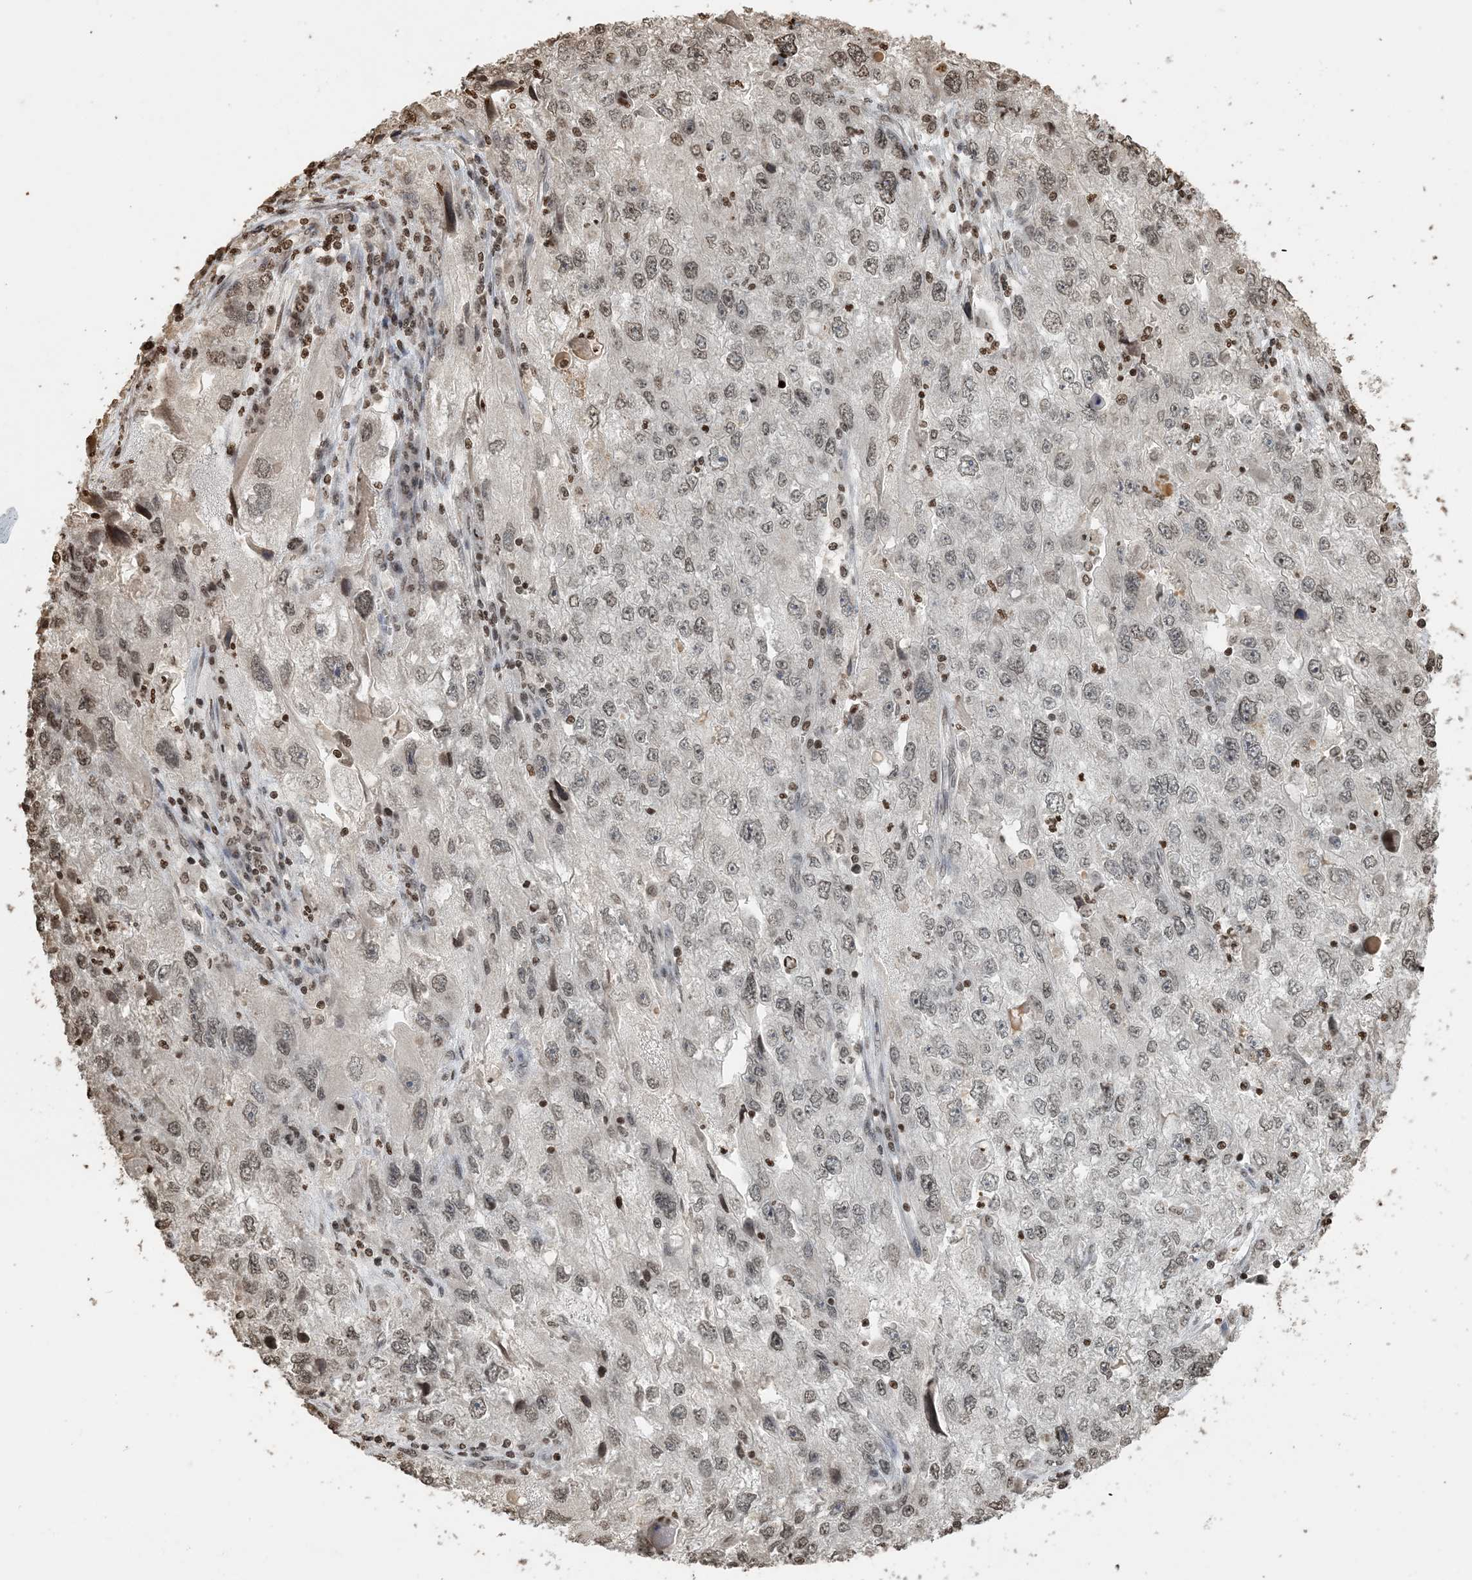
{"staining": {"intensity": "negative", "quantity": "none", "location": "none"}, "tissue": "endometrial cancer", "cell_type": "Tumor cells", "image_type": "cancer", "snomed": [{"axis": "morphology", "description": "Adenocarcinoma, NOS"}, {"axis": "topography", "description": "Endometrium"}], "caption": "IHC photomicrograph of human endometrial cancer (adenocarcinoma) stained for a protein (brown), which displays no staining in tumor cells. (Stains: DAB (3,3'-diaminobenzidine) IHC with hematoxylin counter stain, Microscopy: brightfield microscopy at high magnification).", "gene": "H3-3B", "patient": {"sex": "female", "age": 49}}